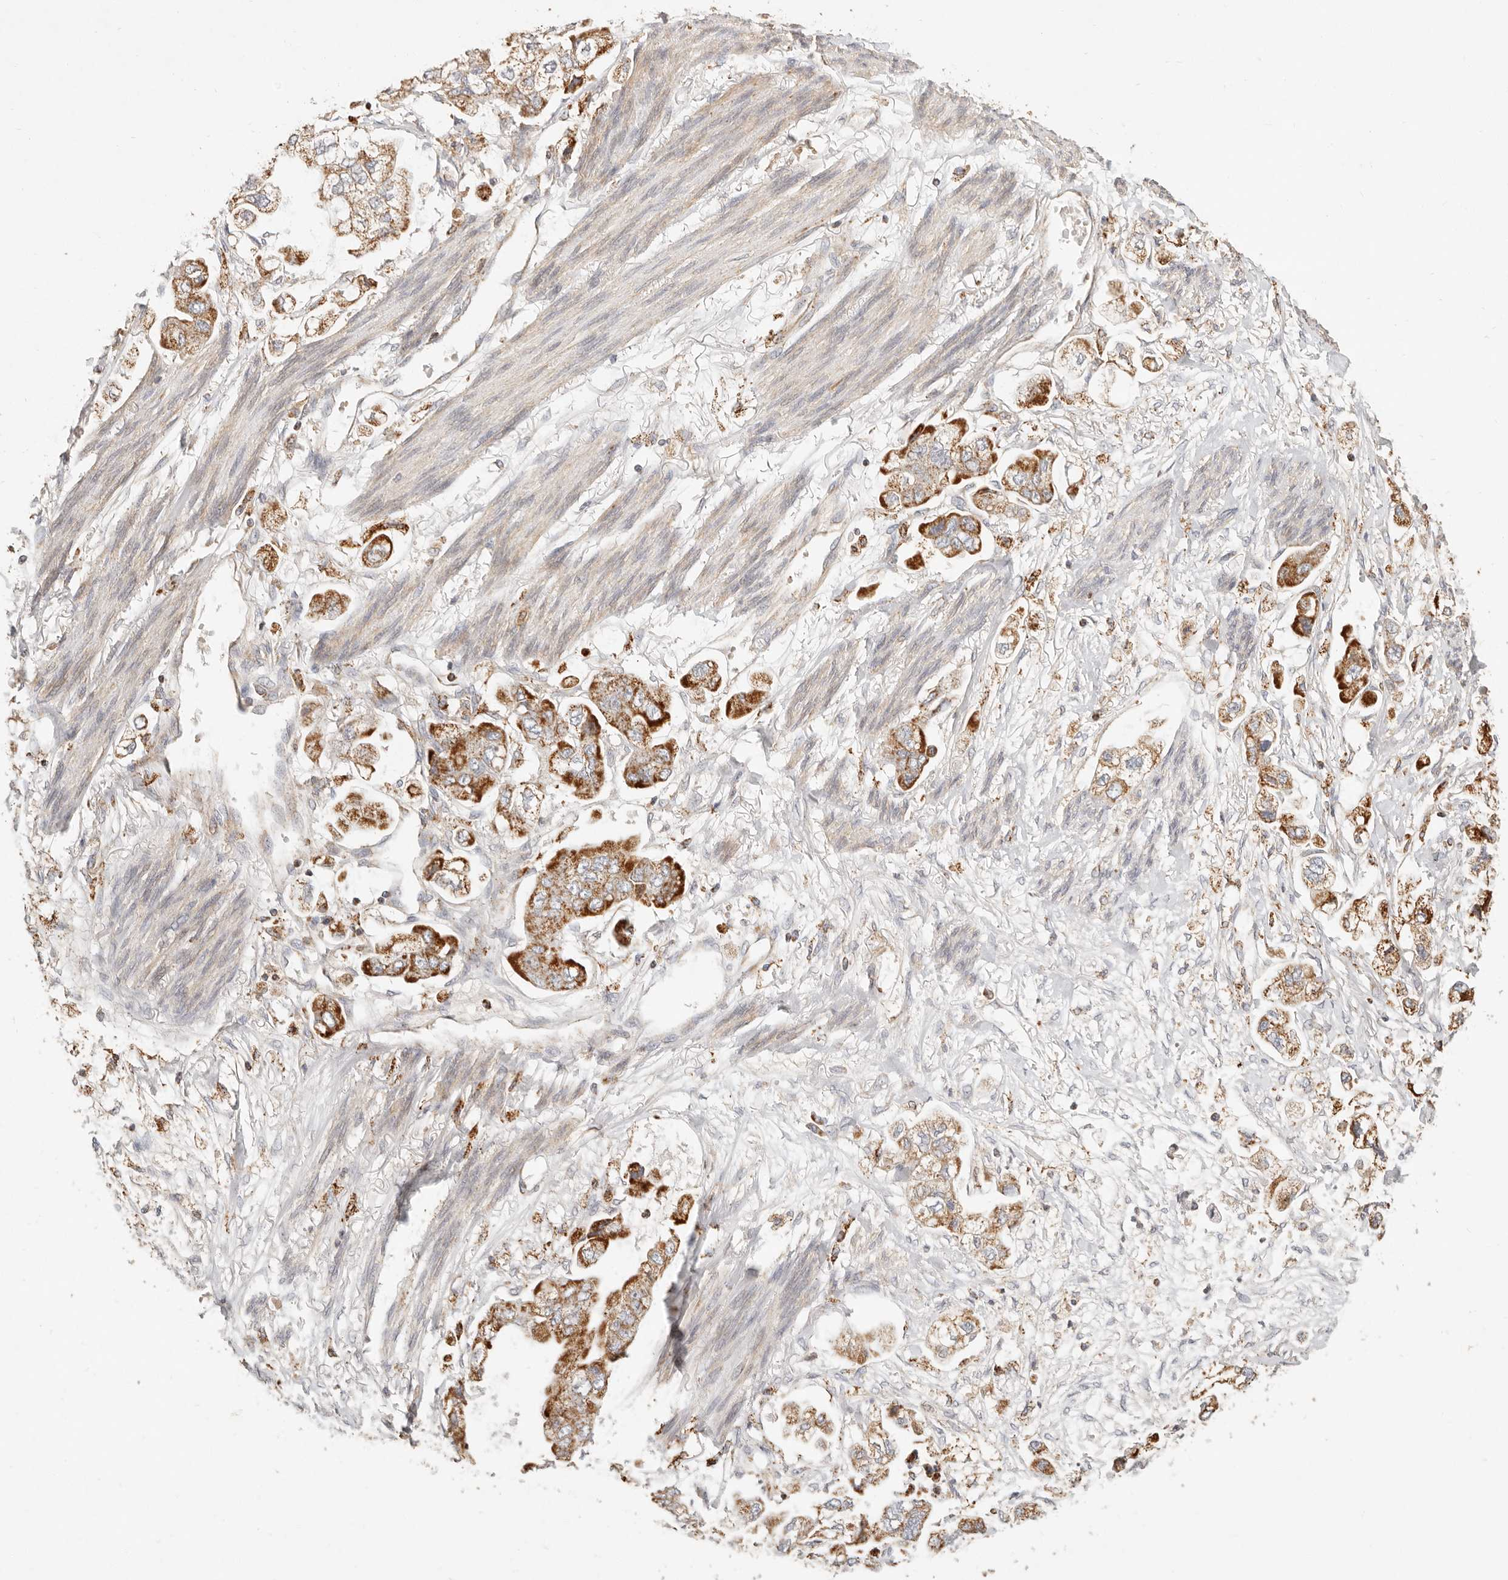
{"staining": {"intensity": "strong", "quantity": ">75%", "location": "cytoplasmic/membranous"}, "tissue": "stomach cancer", "cell_type": "Tumor cells", "image_type": "cancer", "snomed": [{"axis": "morphology", "description": "Adenocarcinoma, NOS"}, {"axis": "topography", "description": "Stomach"}], "caption": "Stomach cancer (adenocarcinoma) stained with a brown dye demonstrates strong cytoplasmic/membranous positive expression in about >75% of tumor cells.", "gene": "ARHGEF10L", "patient": {"sex": "male", "age": 62}}